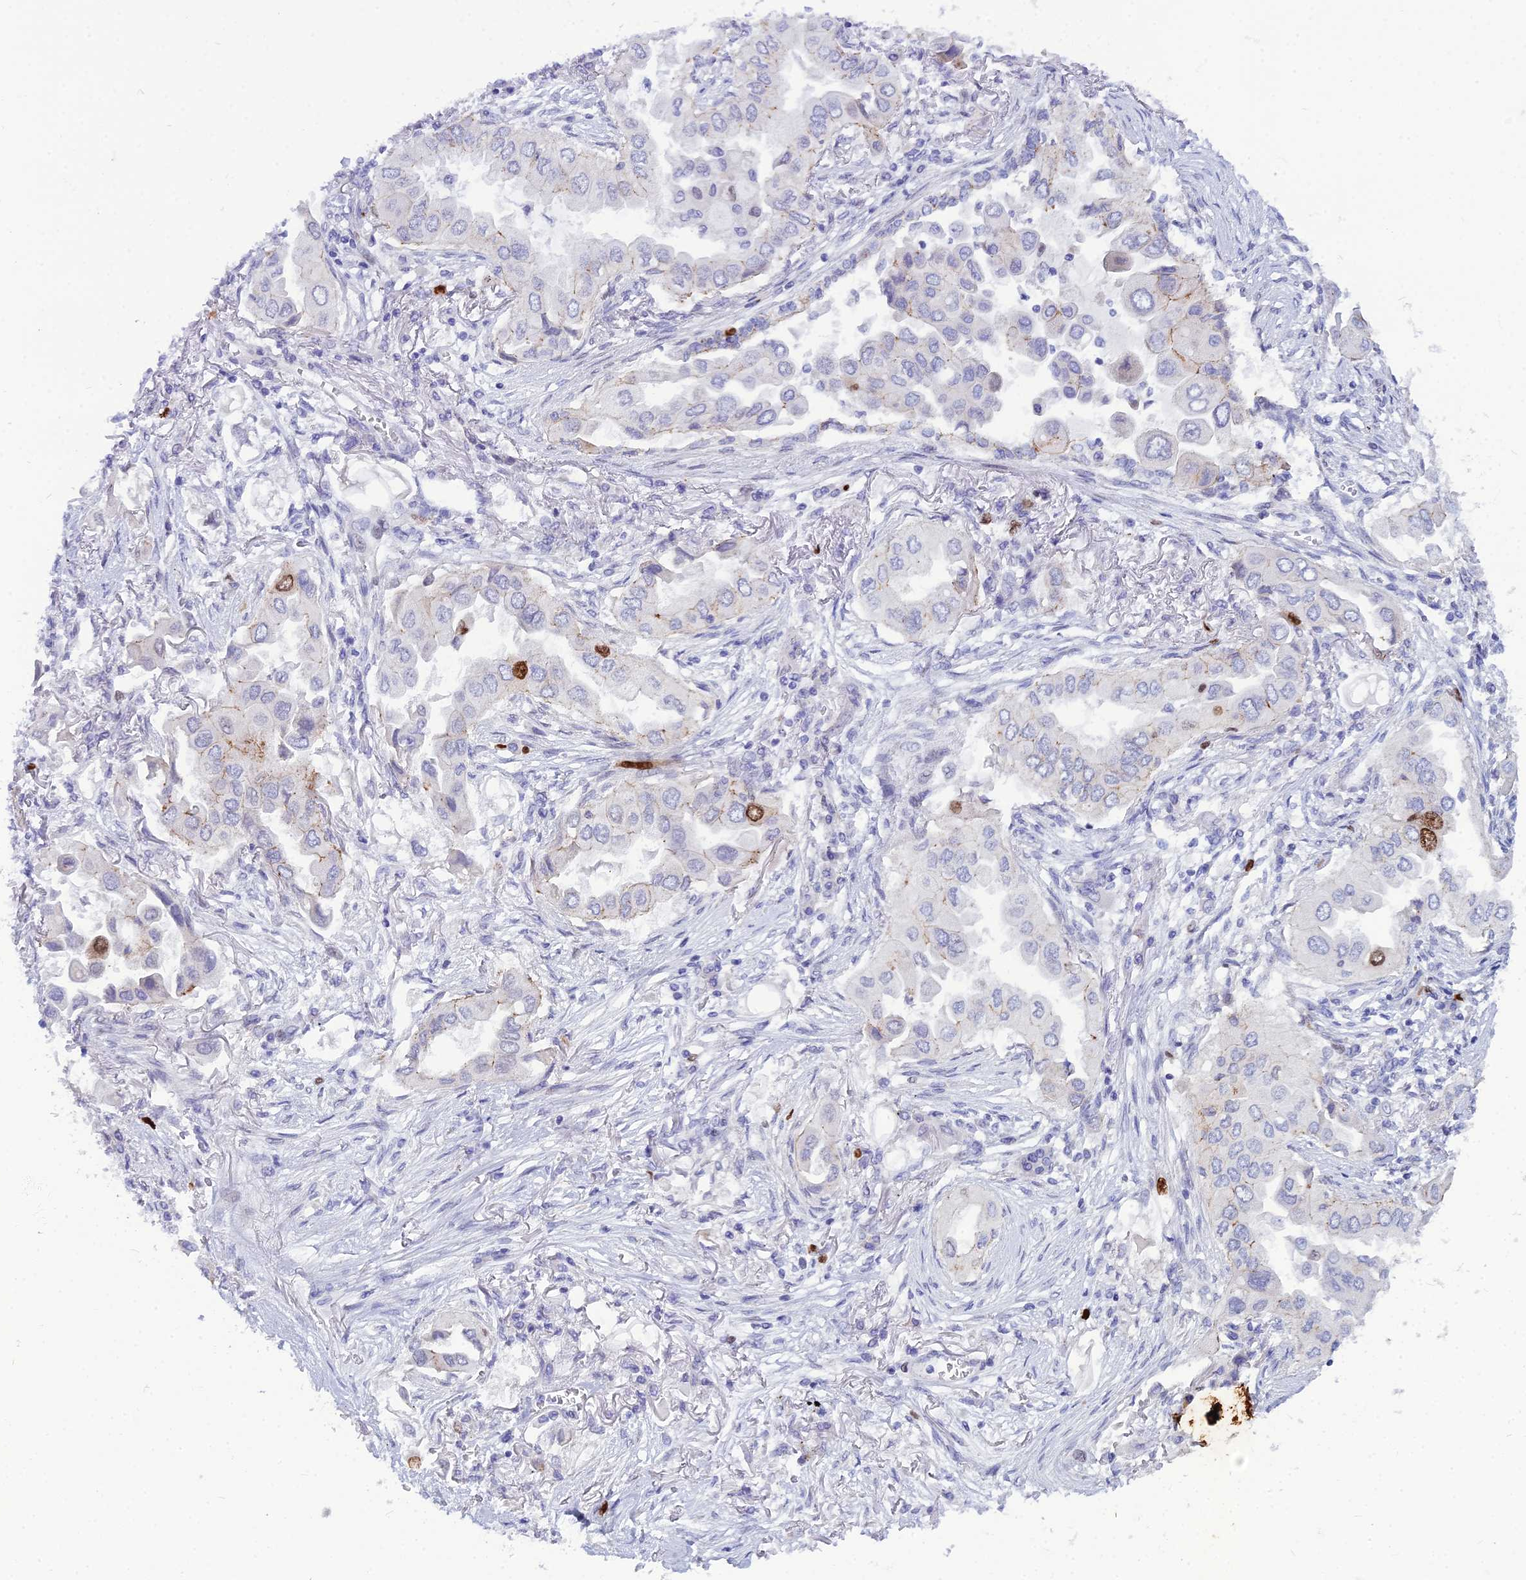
{"staining": {"intensity": "negative", "quantity": "none", "location": "none"}, "tissue": "lung cancer", "cell_type": "Tumor cells", "image_type": "cancer", "snomed": [{"axis": "morphology", "description": "Adenocarcinoma, NOS"}, {"axis": "topography", "description": "Lung"}], "caption": "This is a histopathology image of IHC staining of lung adenocarcinoma, which shows no staining in tumor cells.", "gene": "NUSAP1", "patient": {"sex": "female", "age": 76}}